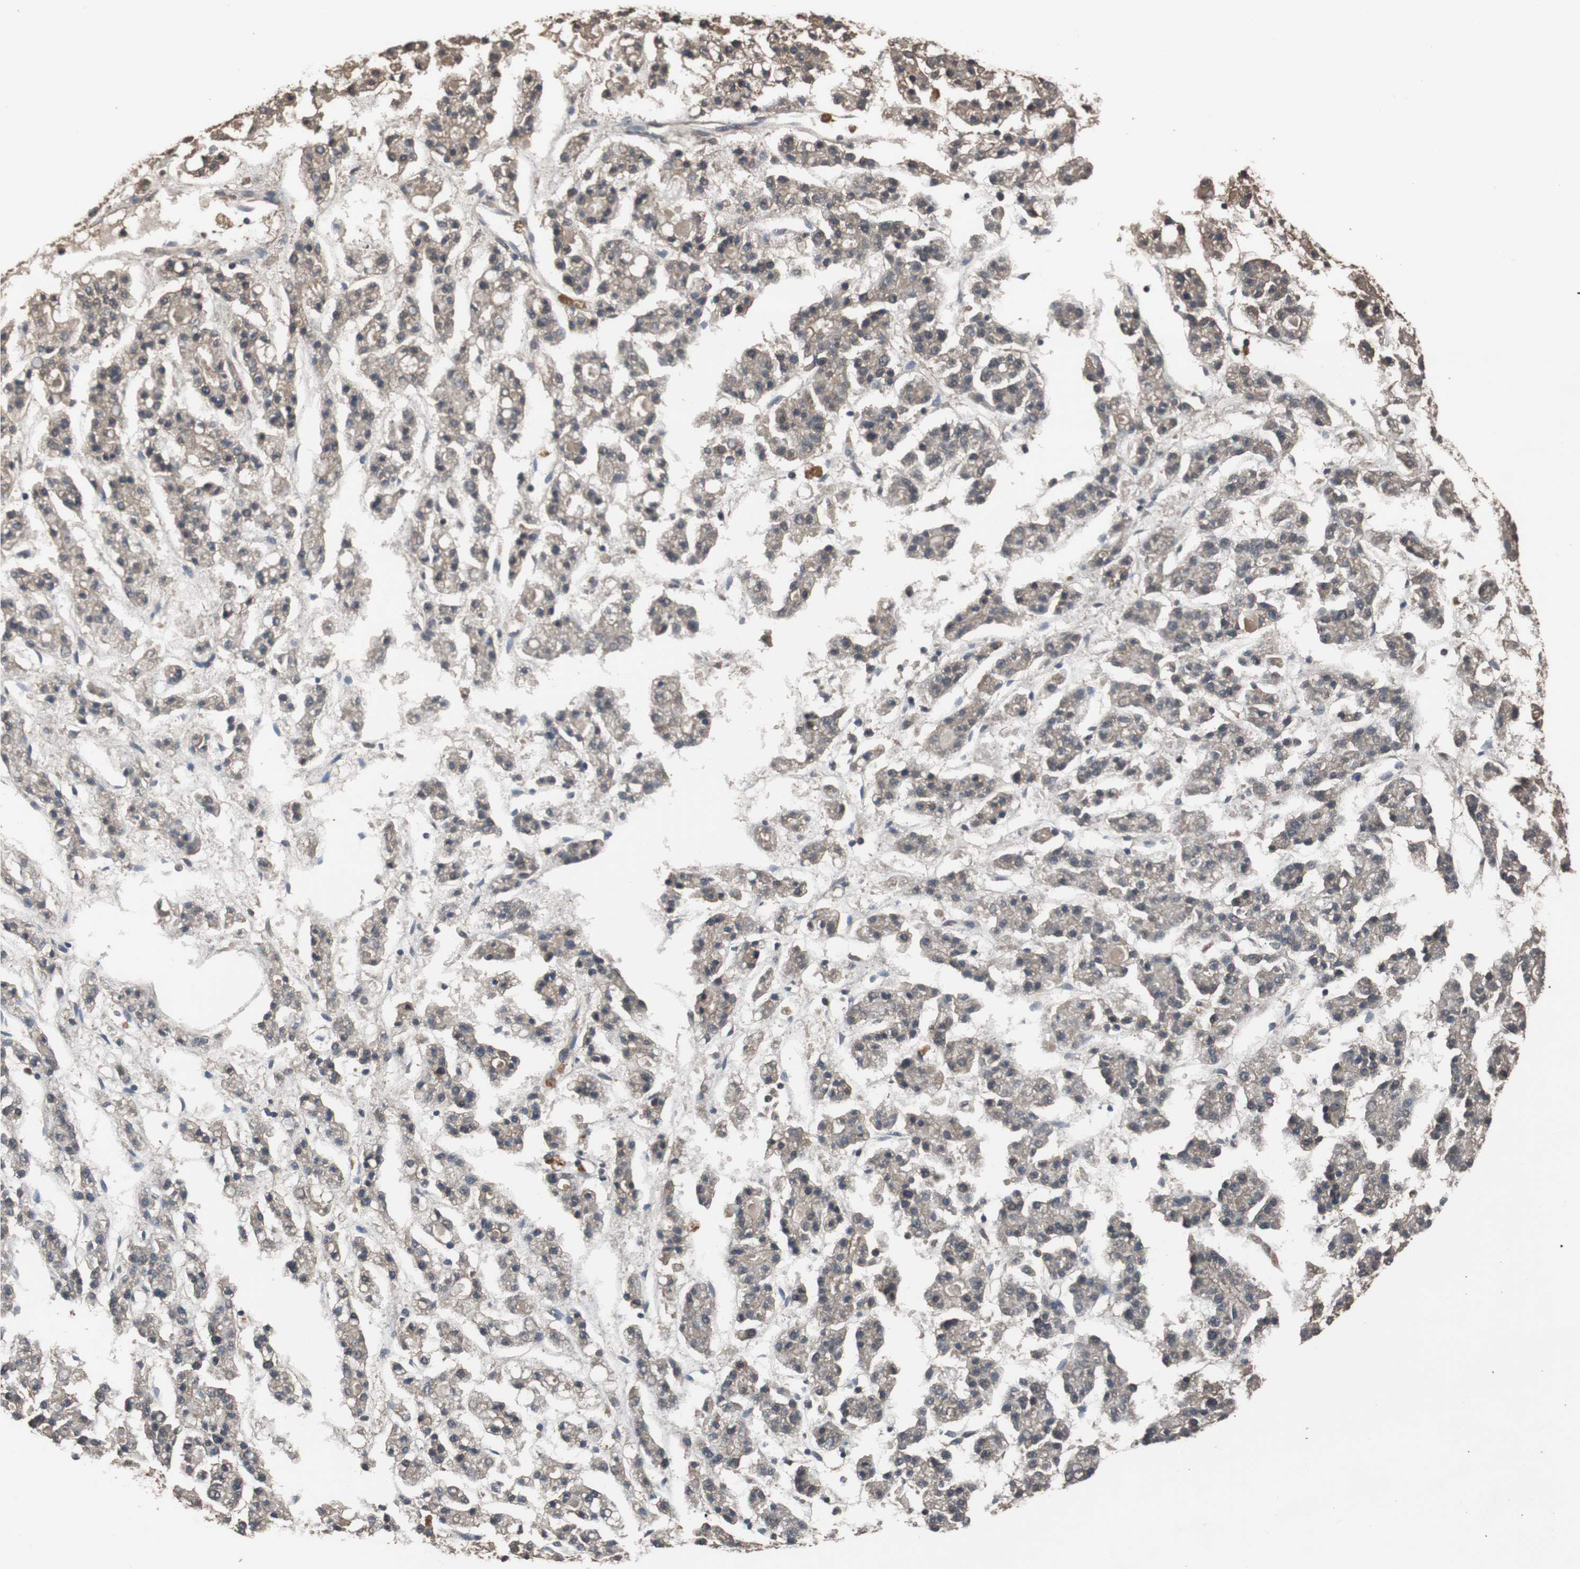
{"staining": {"intensity": "weak", "quantity": "25%-75%", "location": "cytoplasmic/membranous"}, "tissue": "liver cancer", "cell_type": "Tumor cells", "image_type": "cancer", "snomed": [{"axis": "morphology", "description": "Carcinoma, Hepatocellular, NOS"}, {"axis": "topography", "description": "Liver"}], "caption": "DAB immunohistochemical staining of liver cancer demonstrates weak cytoplasmic/membranous protein positivity in about 25%-75% of tumor cells.", "gene": "PITRM1", "patient": {"sex": "male", "age": 70}}